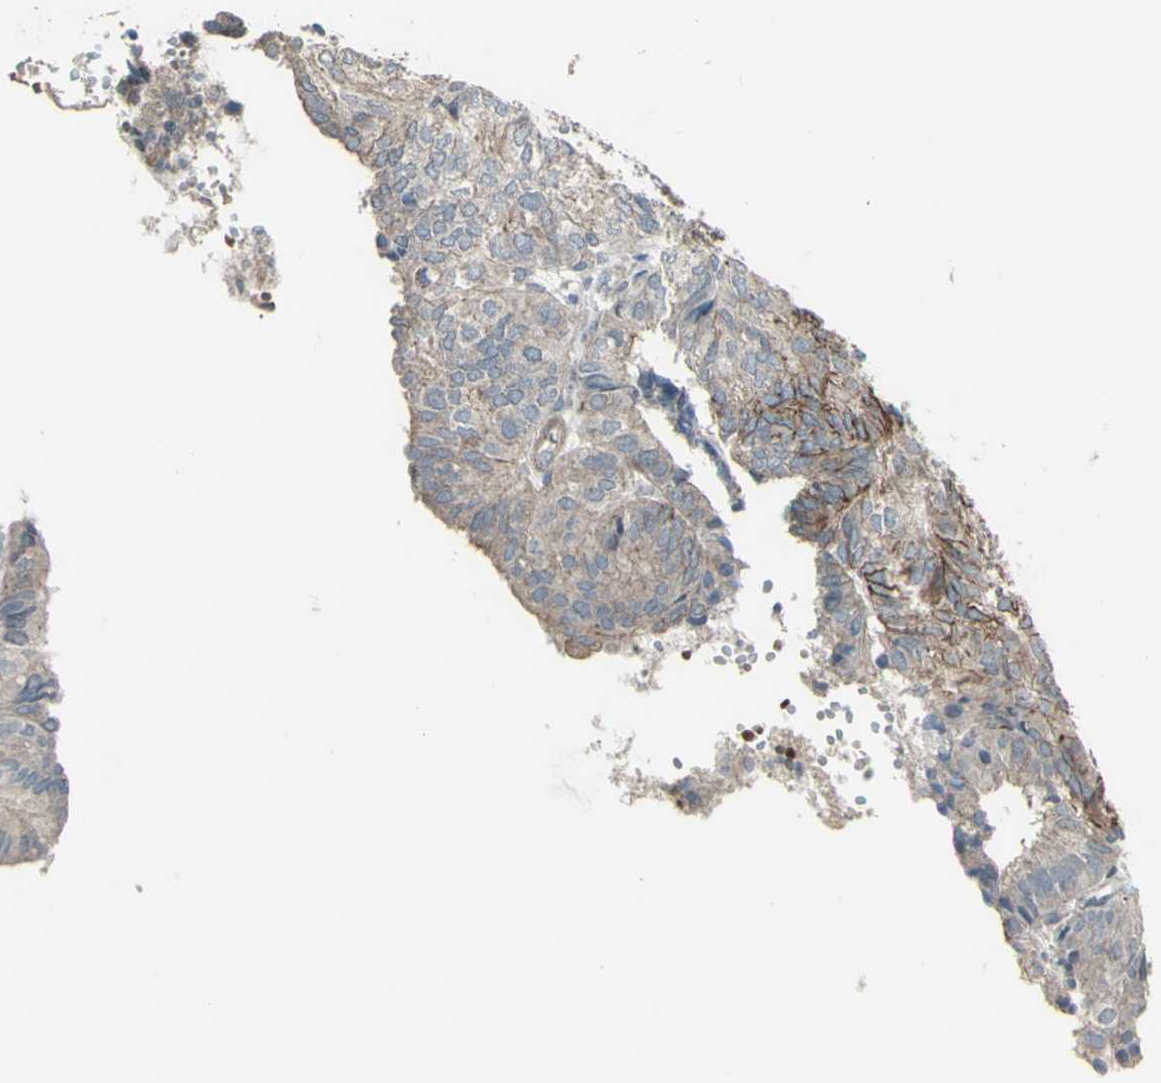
{"staining": {"intensity": "weak", "quantity": ">75%", "location": "cytoplasmic/membranous"}, "tissue": "endometrial cancer", "cell_type": "Tumor cells", "image_type": "cancer", "snomed": [{"axis": "morphology", "description": "Adenocarcinoma, NOS"}, {"axis": "topography", "description": "Uterus"}], "caption": "Endometrial cancer (adenocarcinoma) tissue reveals weak cytoplasmic/membranous positivity in approximately >75% of tumor cells (Stains: DAB in brown, nuclei in blue, Microscopy: brightfield microscopy at high magnification).", "gene": "GRAMD1B", "patient": {"sex": "female", "age": 60}}